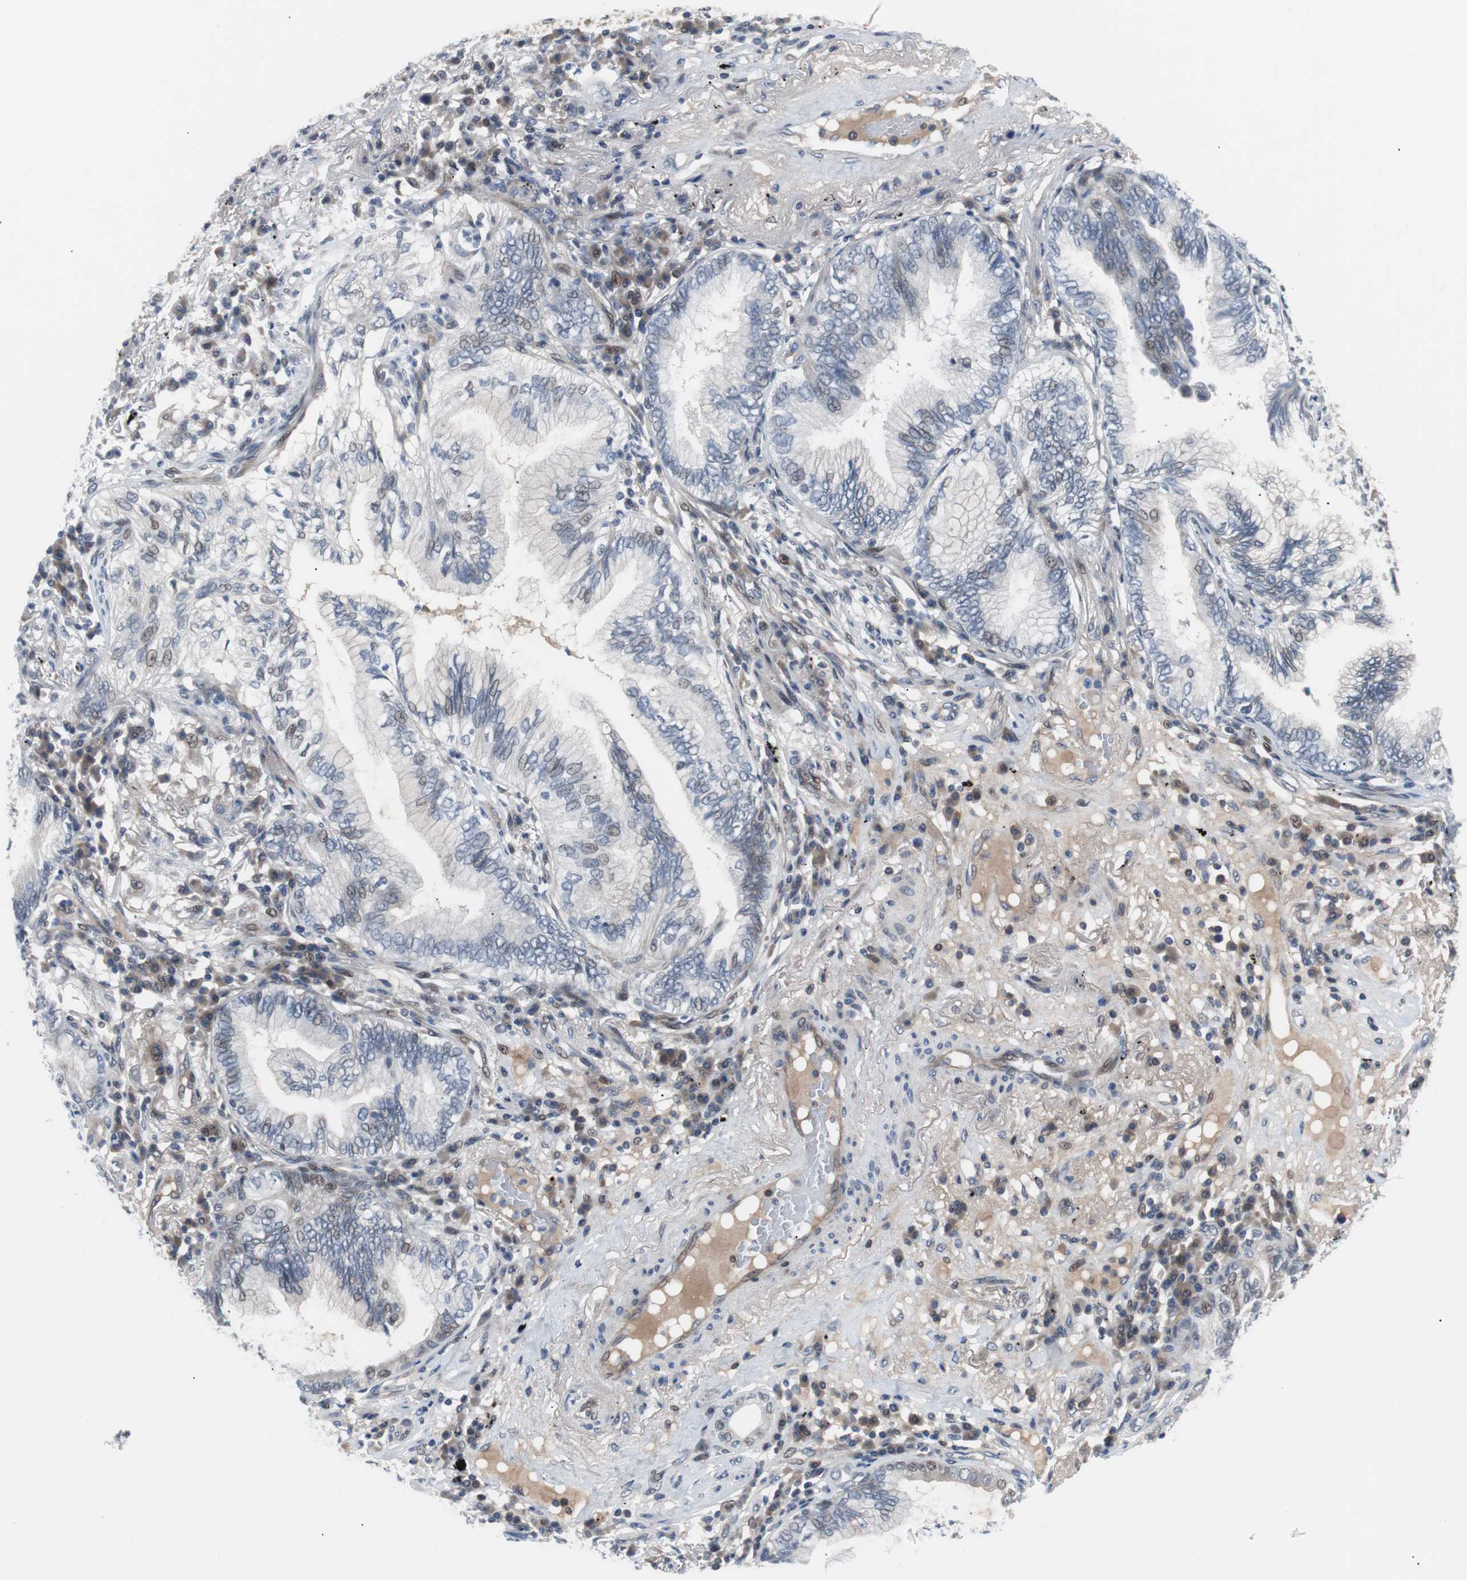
{"staining": {"intensity": "weak", "quantity": "25%-75%", "location": "nuclear"}, "tissue": "lung cancer", "cell_type": "Tumor cells", "image_type": "cancer", "snomed": [{"axis": "morphology", "description": "Adenocarcinoma, NOS"}, {"axis": "topography", "description": "Lung"}], "caption": "IHC micrograph of human lung adenocarcinoma stained for a protein (brown), which shows low levels of weak nuclear staining in approximately 25%-75% of tumor cells.", "gene": "MAP2K4", "patient": {"sex": "female", "age": 70}}